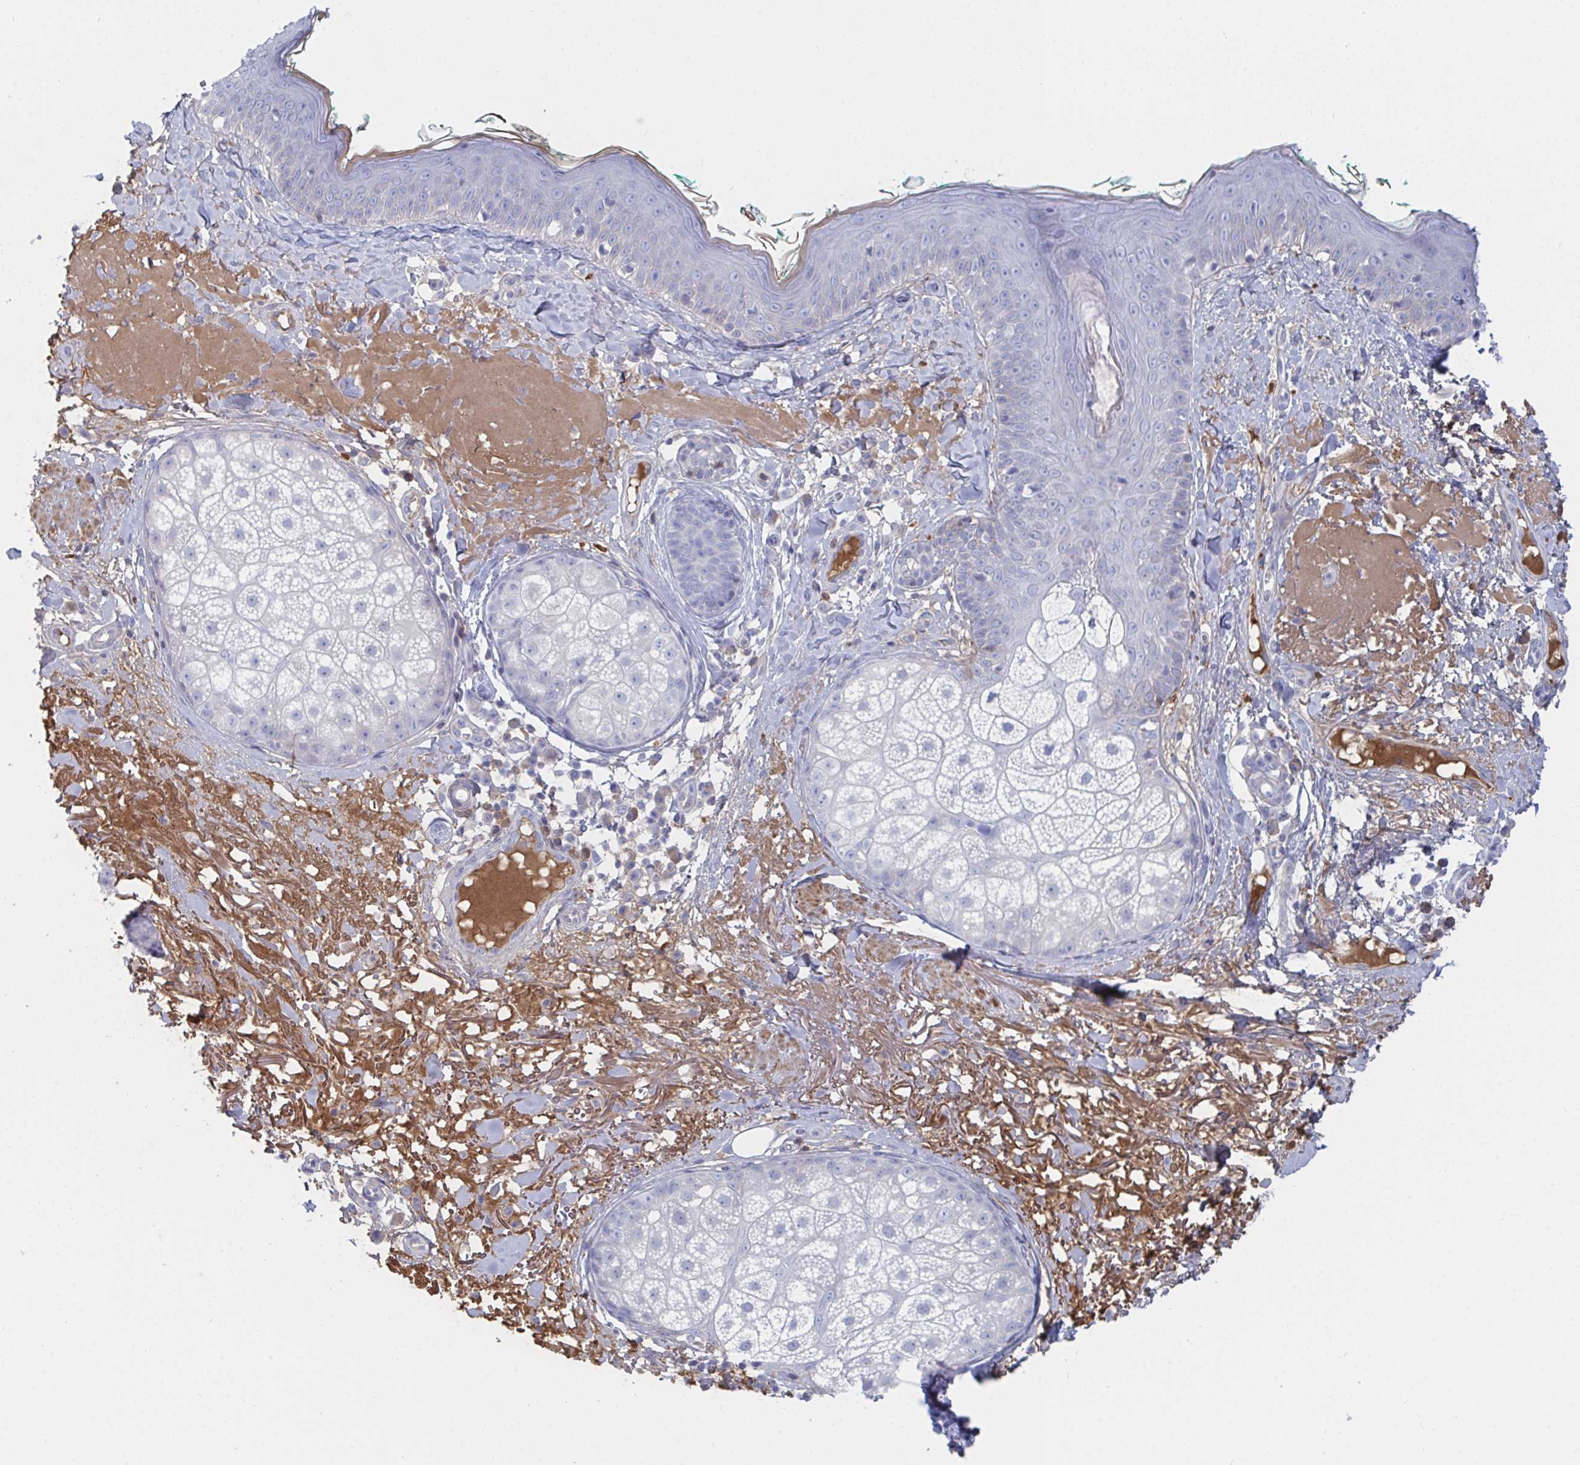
{"staining": {"intensity": "negative", "quantity": "none", "location": "none"}, "tissue": "skin", "cell_type": "Fibroblasts", "image_type": "normal", "snomed": [{"axis": "morphology", "description": "Normal tissue, NOS"}, {"axis": "topography", "description": "Skin"}], "caption": "Fibroblasts show no significant positivity in normal skin. (Stains: DAB immunohistochemistry with hematoxylin counter stain, Microscopy: brightfield microscopy at high magnification).", "gene": "TNFAIP6", "patient": {"sex": "male", "age": 73}}